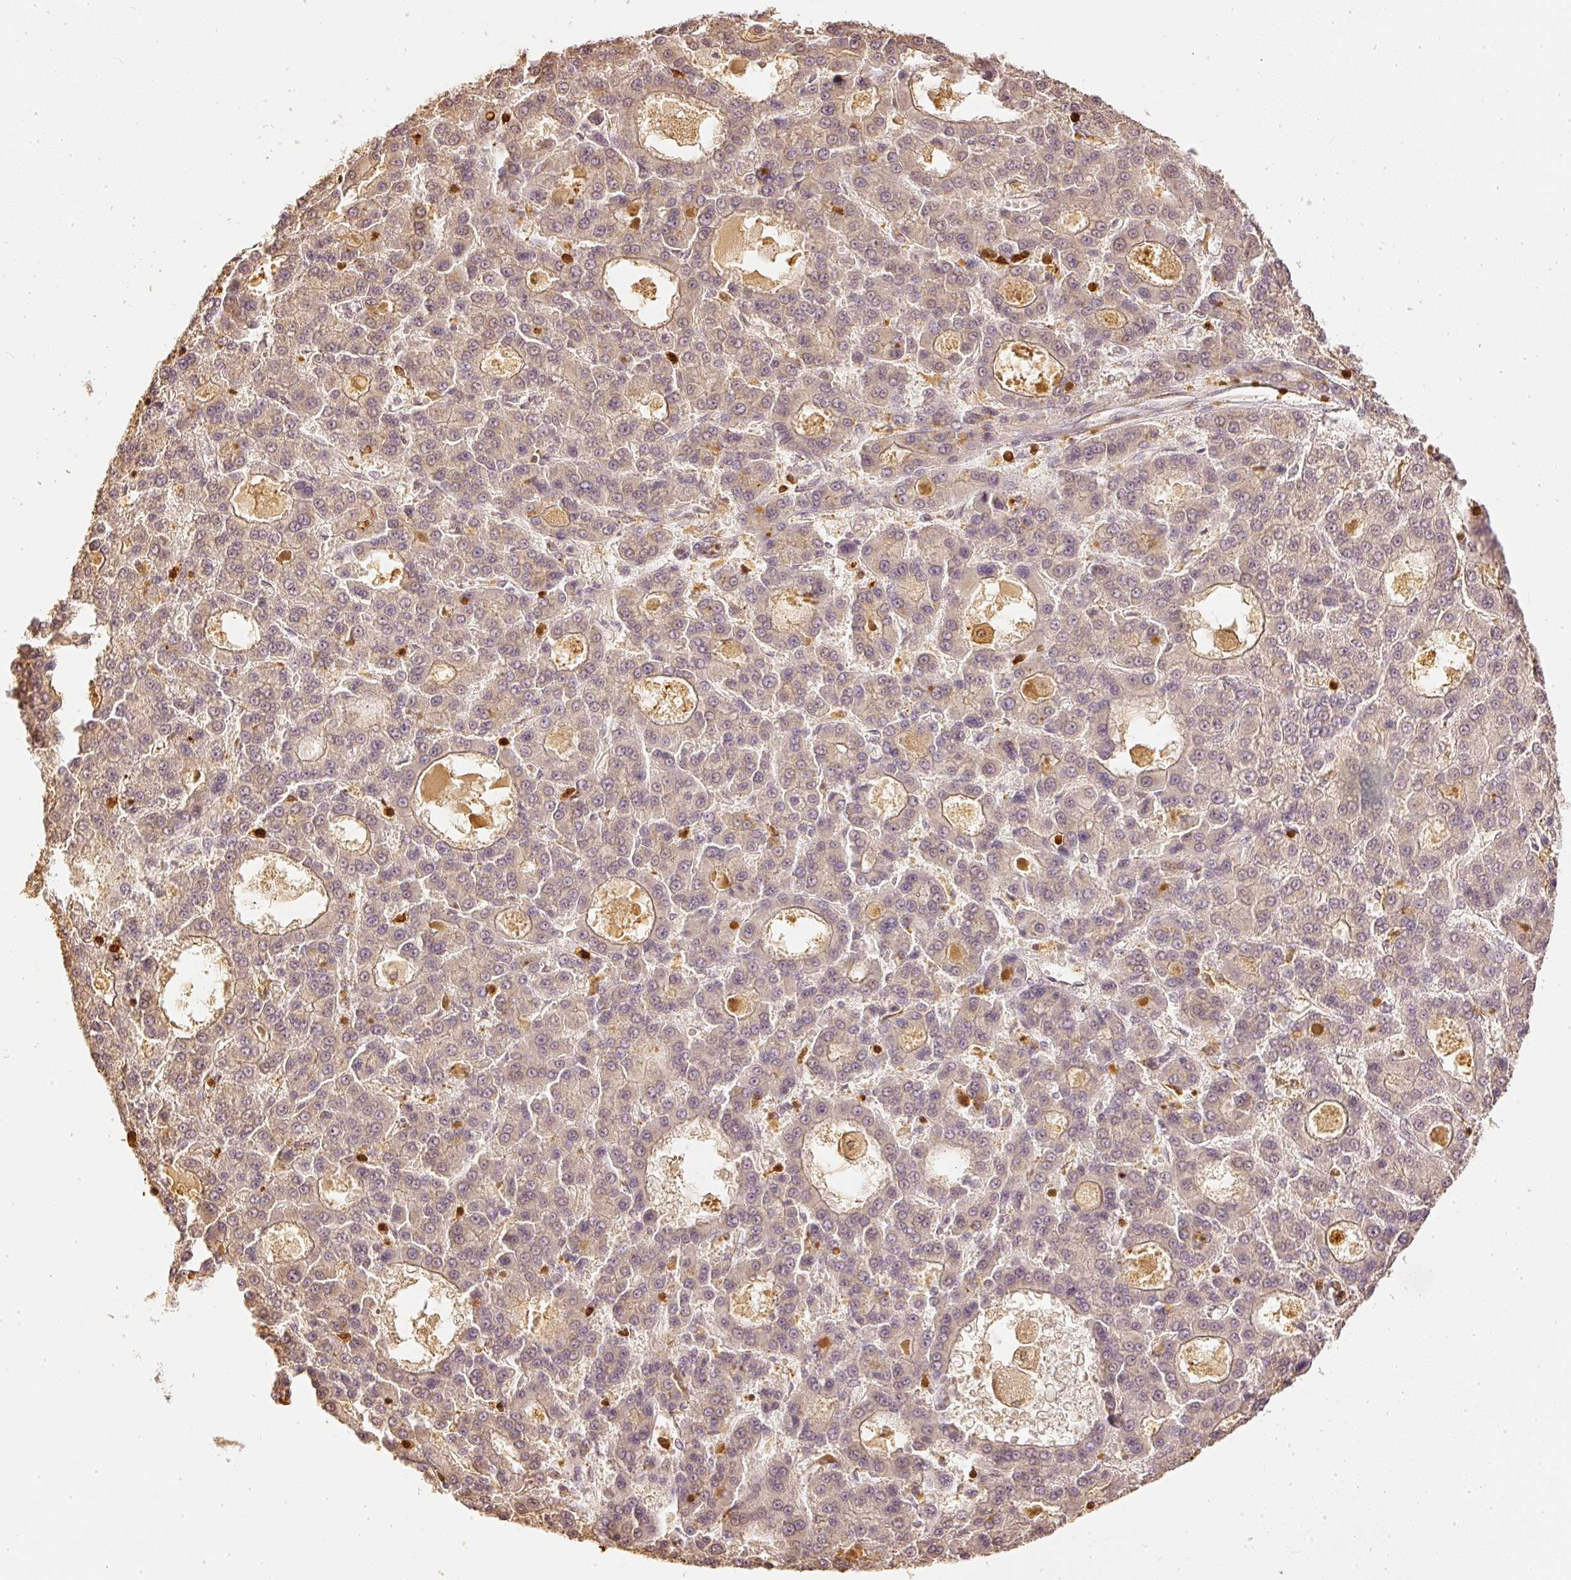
{"staining": {"intensity": "weak", "quantity": "<25%", "location": "cytoplasmic/membranous"}, "tissue": "liver cancer", "cell_type": "Tumor cells", "image_type": "cancer", "snomed": [{"axis": "morphology", "description": "Carcinoma, Hepatocellular, NOS"}, {"axis": "topography", "description": "Liver"}], "caption": "High magnification brightfield microscopy of liver hepatocellular carcinoma stained with DAB (brown) and counterstained with hematoxylin (blue): tumor cells show no significant positivity.", "gene": "PFN1", "patient": {"sex": "male", "age": 70}}